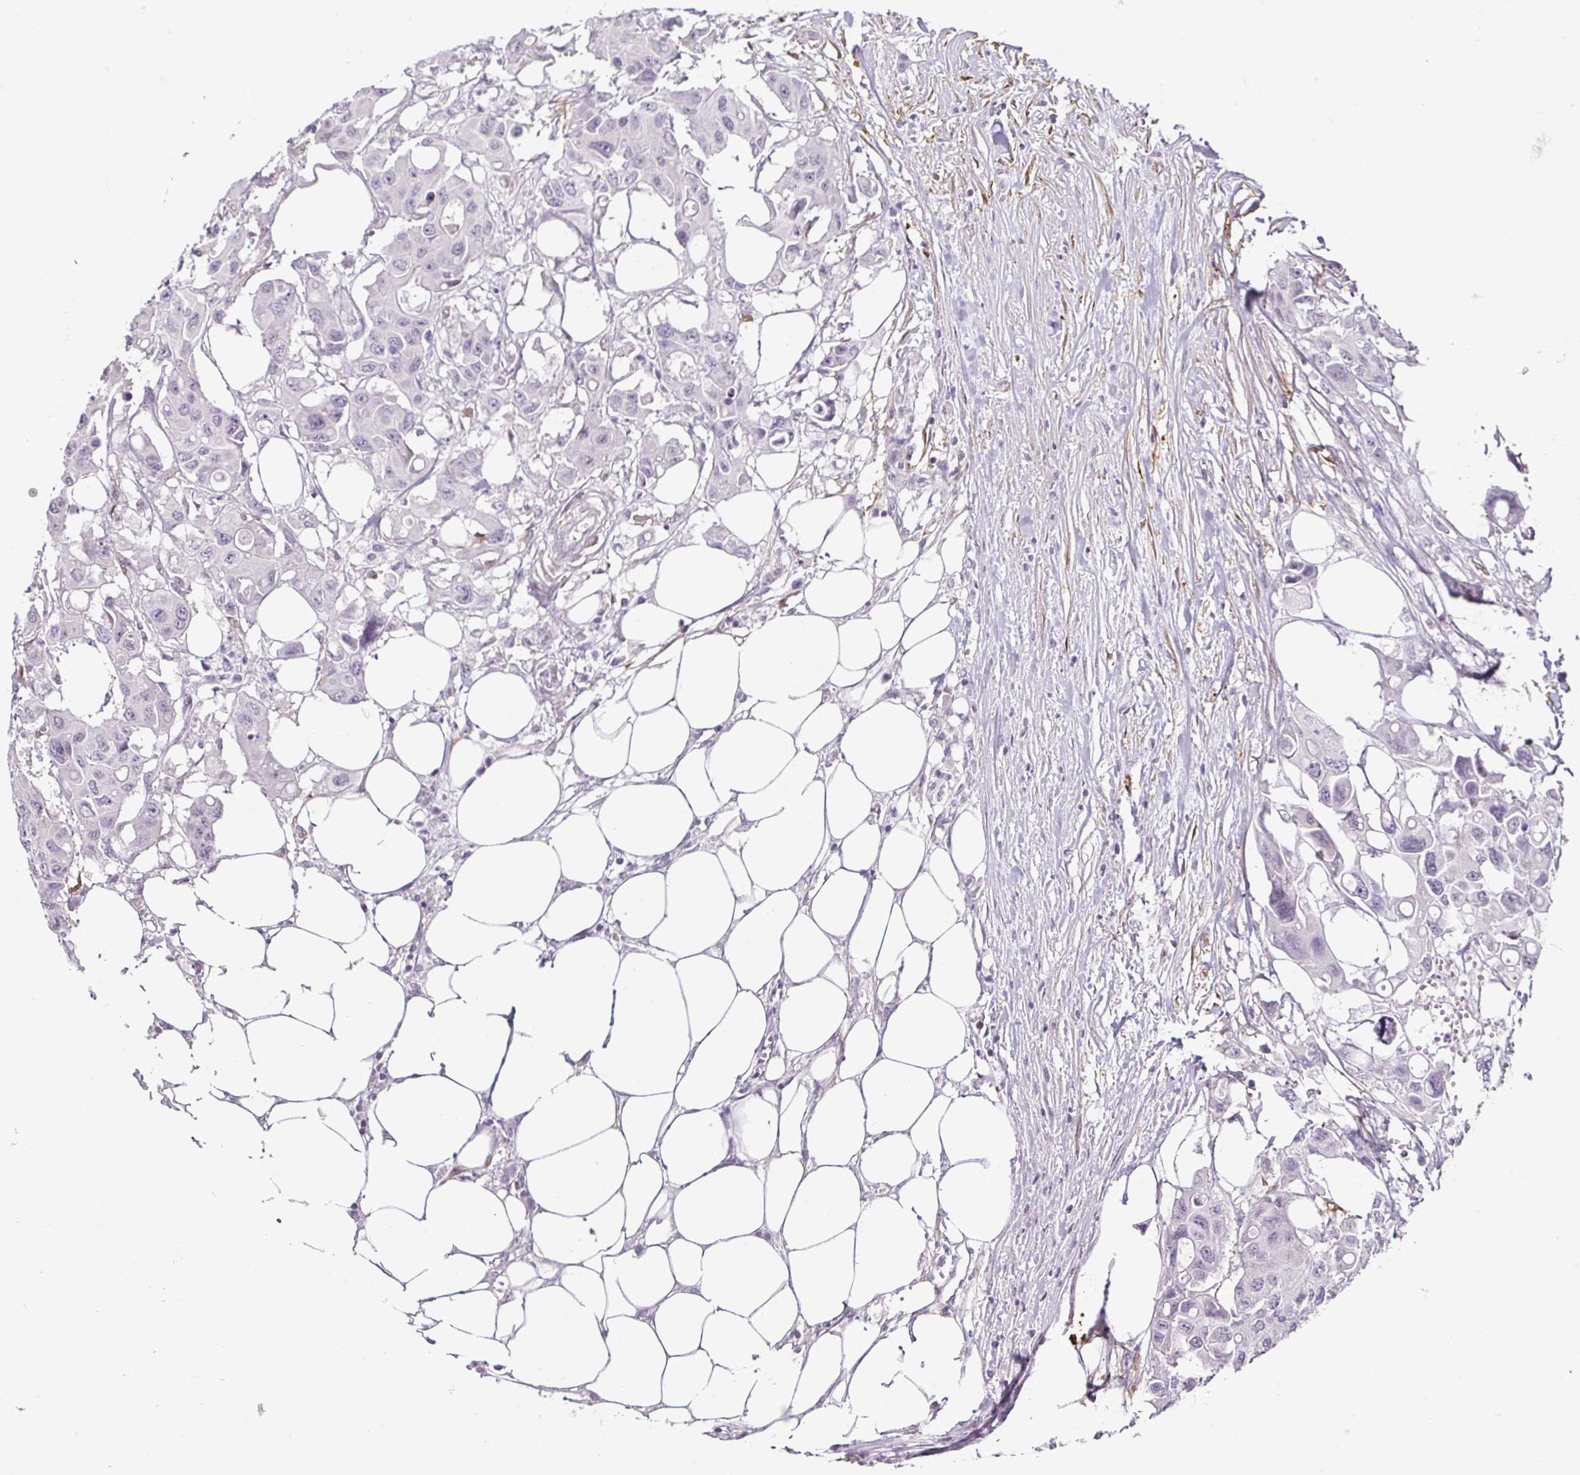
{"staining": {"intensity": "negative", "quantity": "none", "location": "none"}, "tissue": "colorectal cancer", "cell_type": "Tumor cells", "image_type": "cancer", "snomed": [{"axis": "morphology", "description": "Adenocarcinoma, NOS"}, {"axis": "topography", "description": "Colon"}], "caption": "Tumor cells show no significant expression in colorectal cancer.", "gene": "HOPX", "patient": {"sex": "male", "age": 77}}